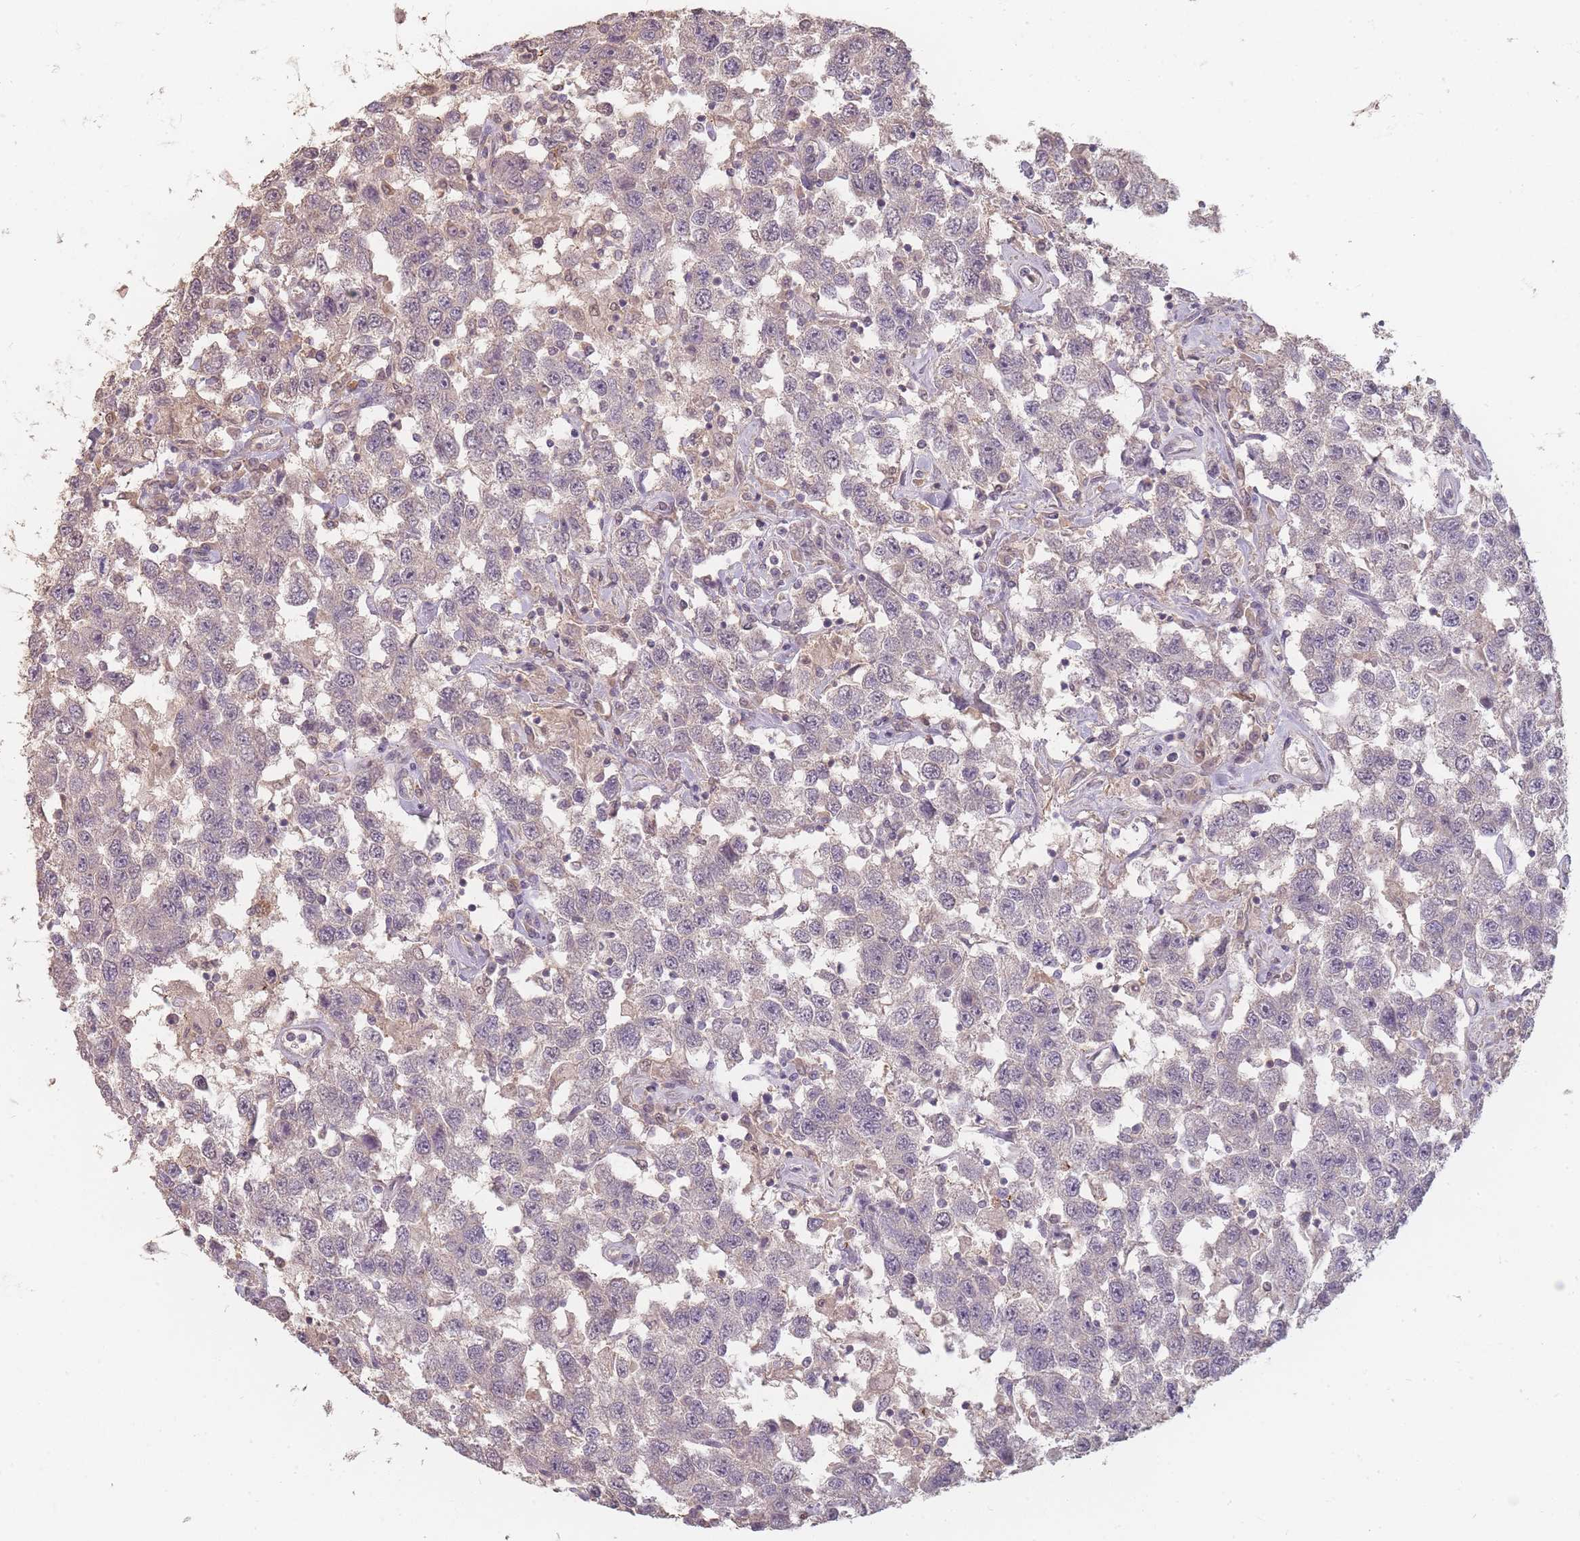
{"staining": {"intensity": "negative", "quantity": "none", "location": "none"}, "tissue": "testis cancer", "cell_type": "Tumor cells", "image_type": "cancer", "snomed": [{"axis": "morphology", "description": "Seminoma, NOS"}, {"axis": "topography", "description": "Testis"}], "caption": "The micrograph shows no staining of tumor cells in testis cancer.", "gene": "RFTN1", "patient": {"sex": "male", "age": 41}}